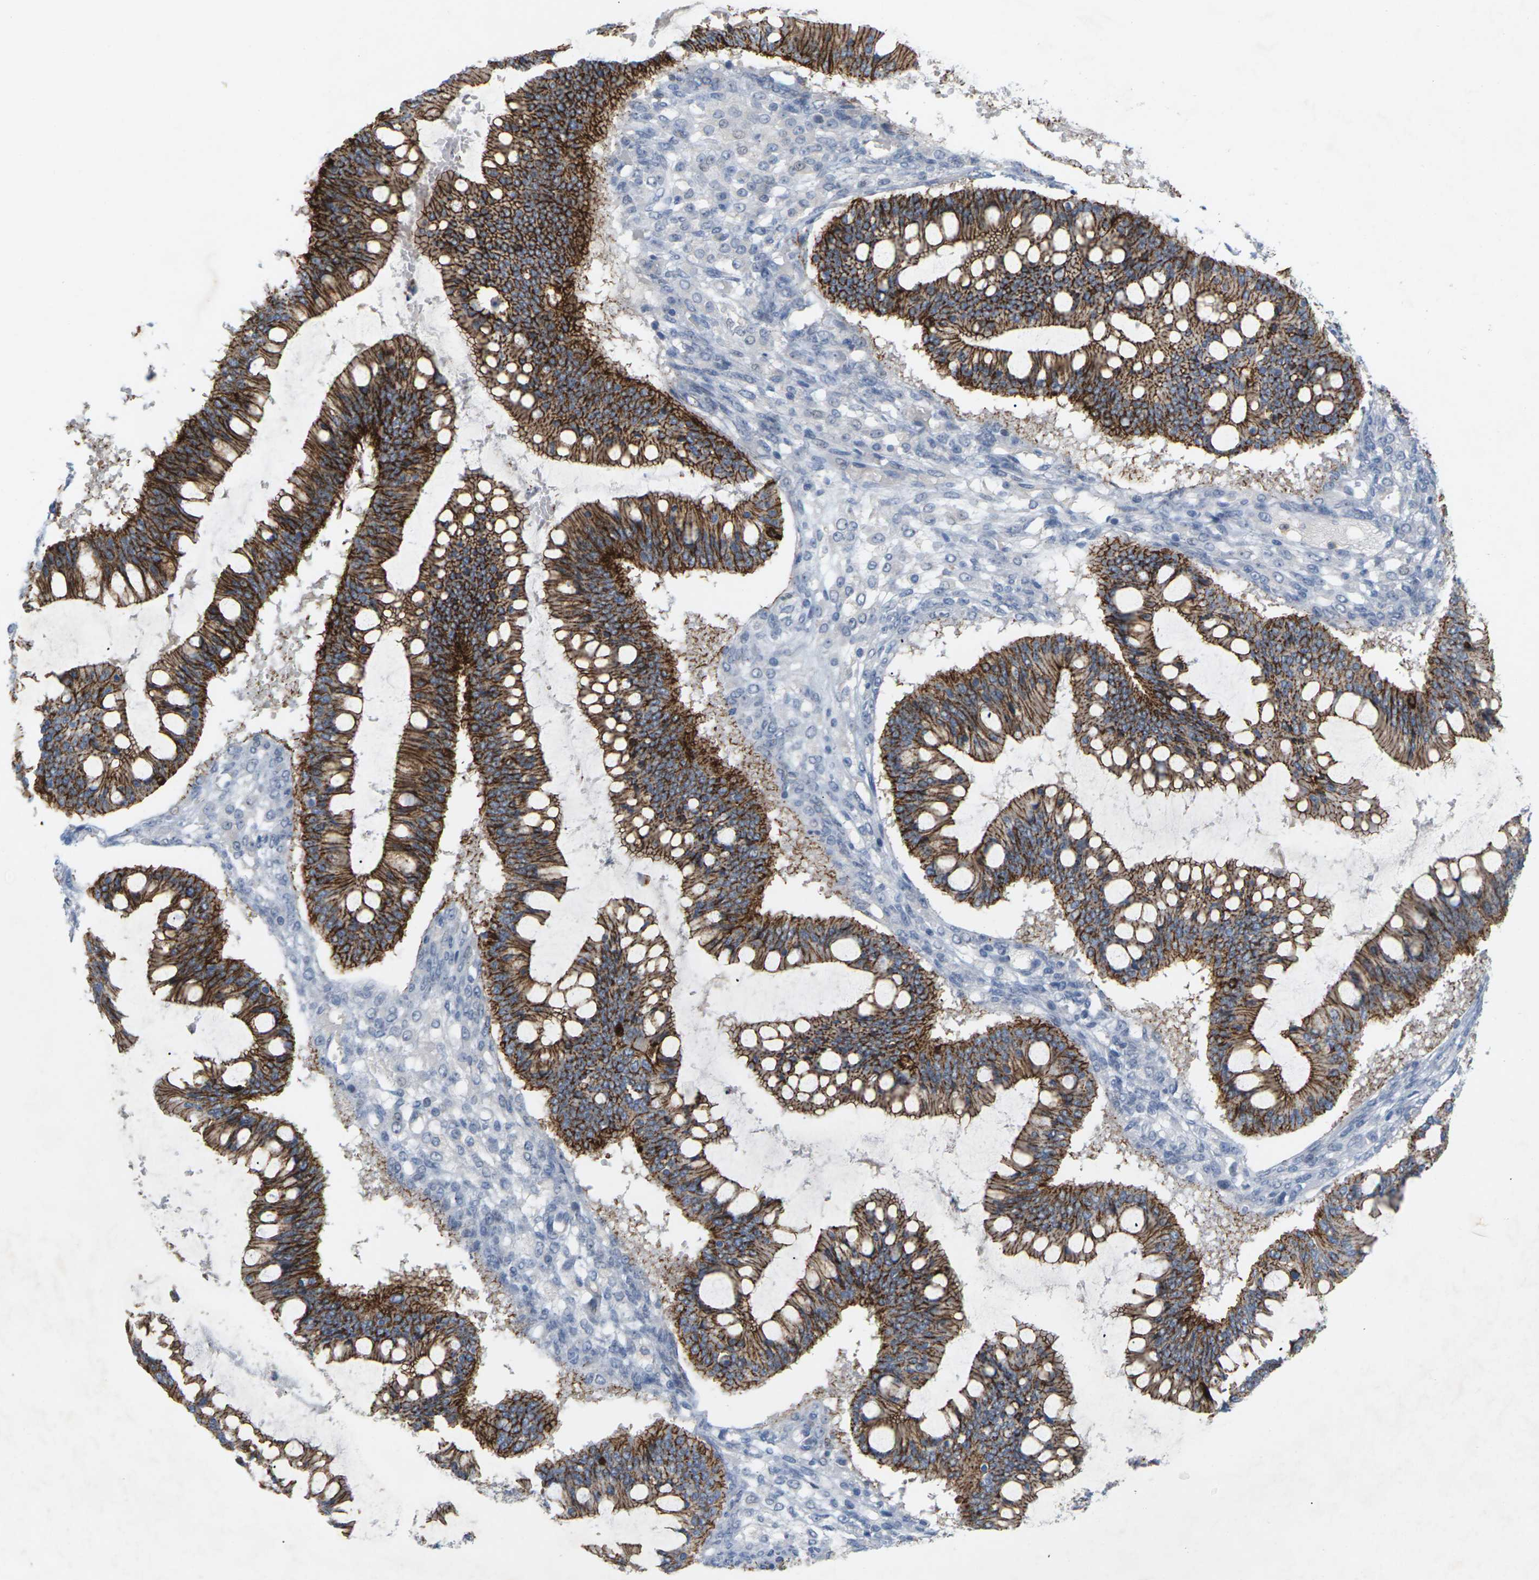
{"staining": {"intensity": "strong", "quantity": ">75%", "location": "cytoplasmic/membranous"}, "tissue": "ovarian cancer", "cell_type": "Tumor cells", "image_type": "cancer", "snomed": [{"axis": "morphology", "description": "Cystadenocarcinoma, mucinous, NOS"}, {"axis": "topography", "description": "Ovary"}], "caption": "Ovarian cancer (mucinous cystadenocarcinoma) stained with IHC demonstrates strong cytoplasmic/membranous staining in about >75% of tumor cells. (IHC, brightfield microscopy, high magnification).", "gene": "CLDN3", "patient": {"sex": "female", "age": 73}}